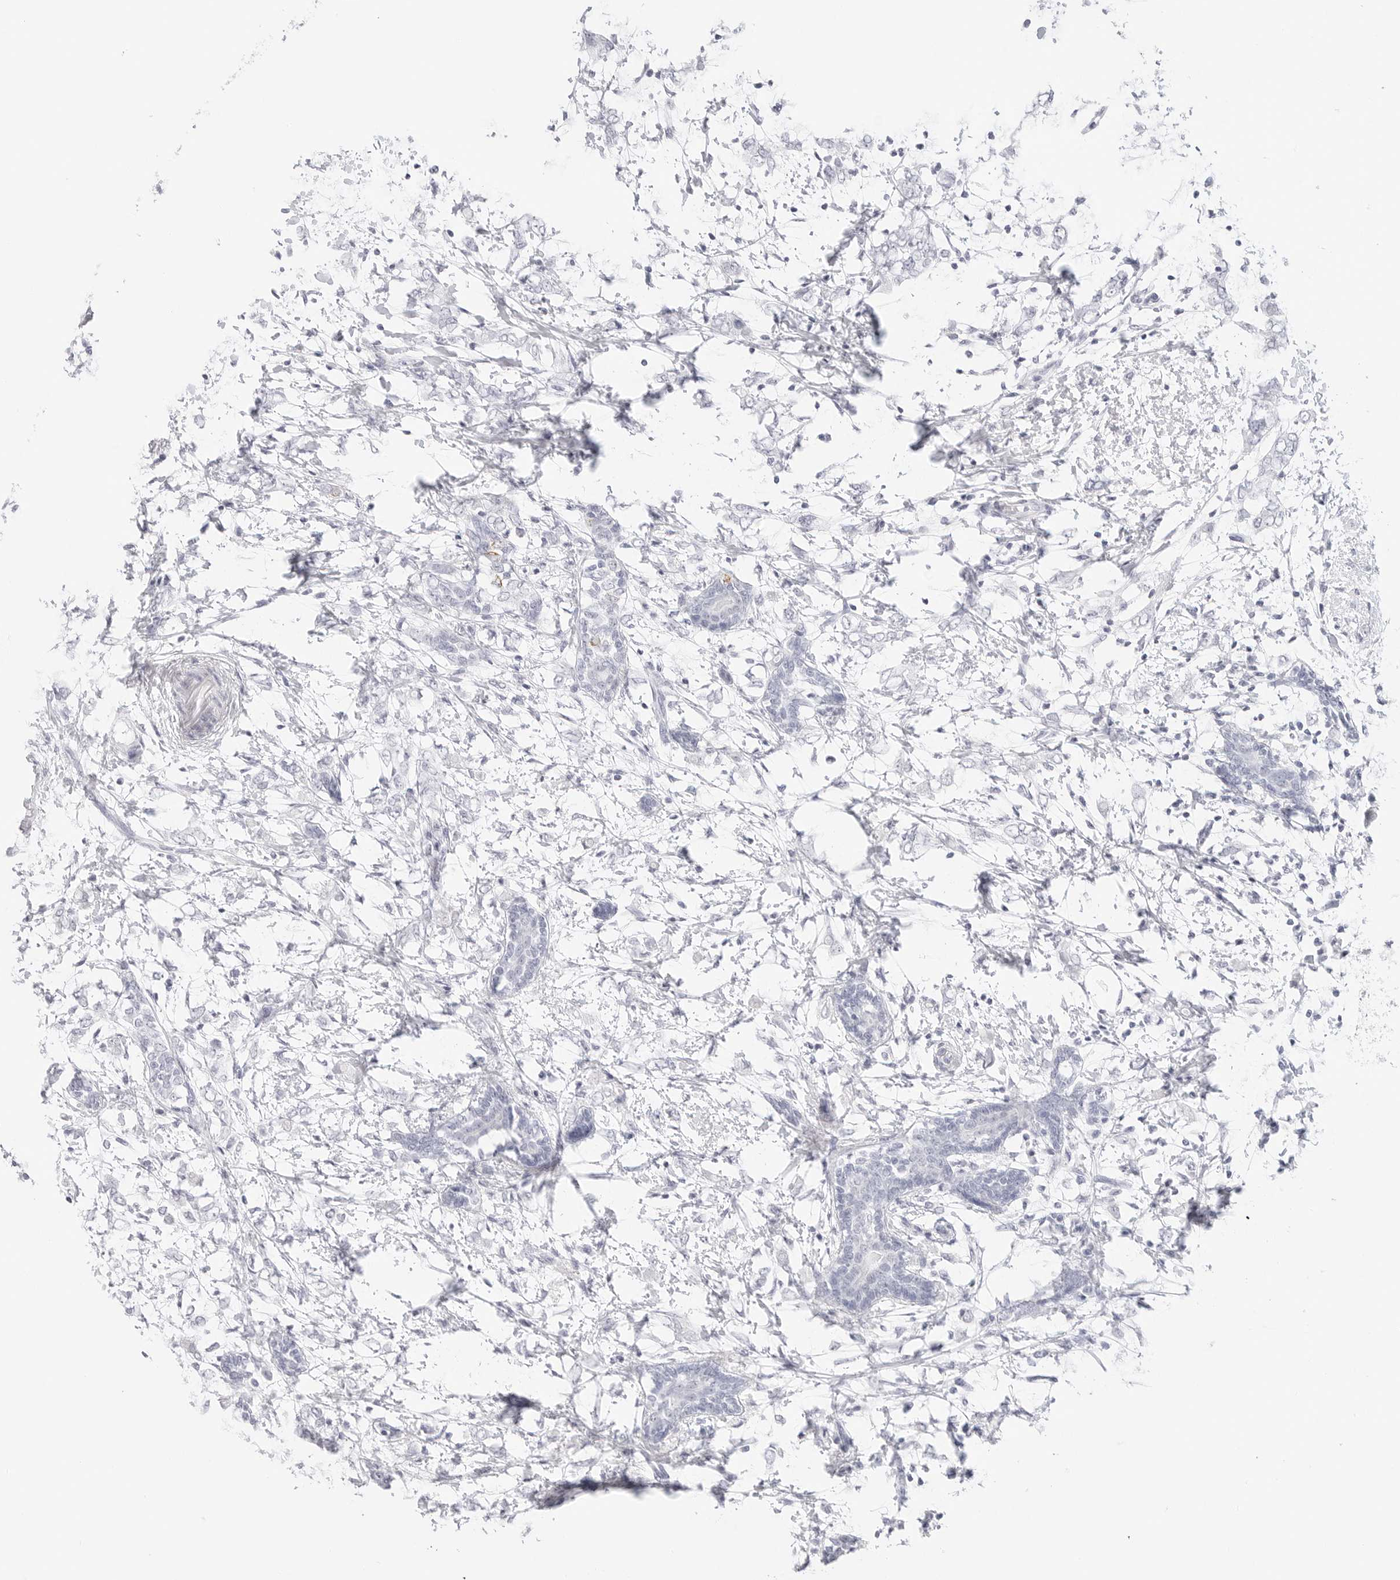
{"staining": {"intensity": "negative", "quantity": "none", "location": "none"}, "tissue": "breast cancer", "cell_type": "Tumor cells", "image_type": "cancer", "snomed": [{"axis": "morphology", "description": "Normal tissue, NOS"}, {"axis": "morphology", "description": "Lobular carcinoma"}, {"axis": "topography", "description": "Breast"}], "caption": "IHC histopathology image of breast cancer (lobular carcinoma) stained for a protein (brown), which reveals no expression in tumor cells.", "gene": "HMGCS2", "patient": {"sex": "female", "age": 47}}